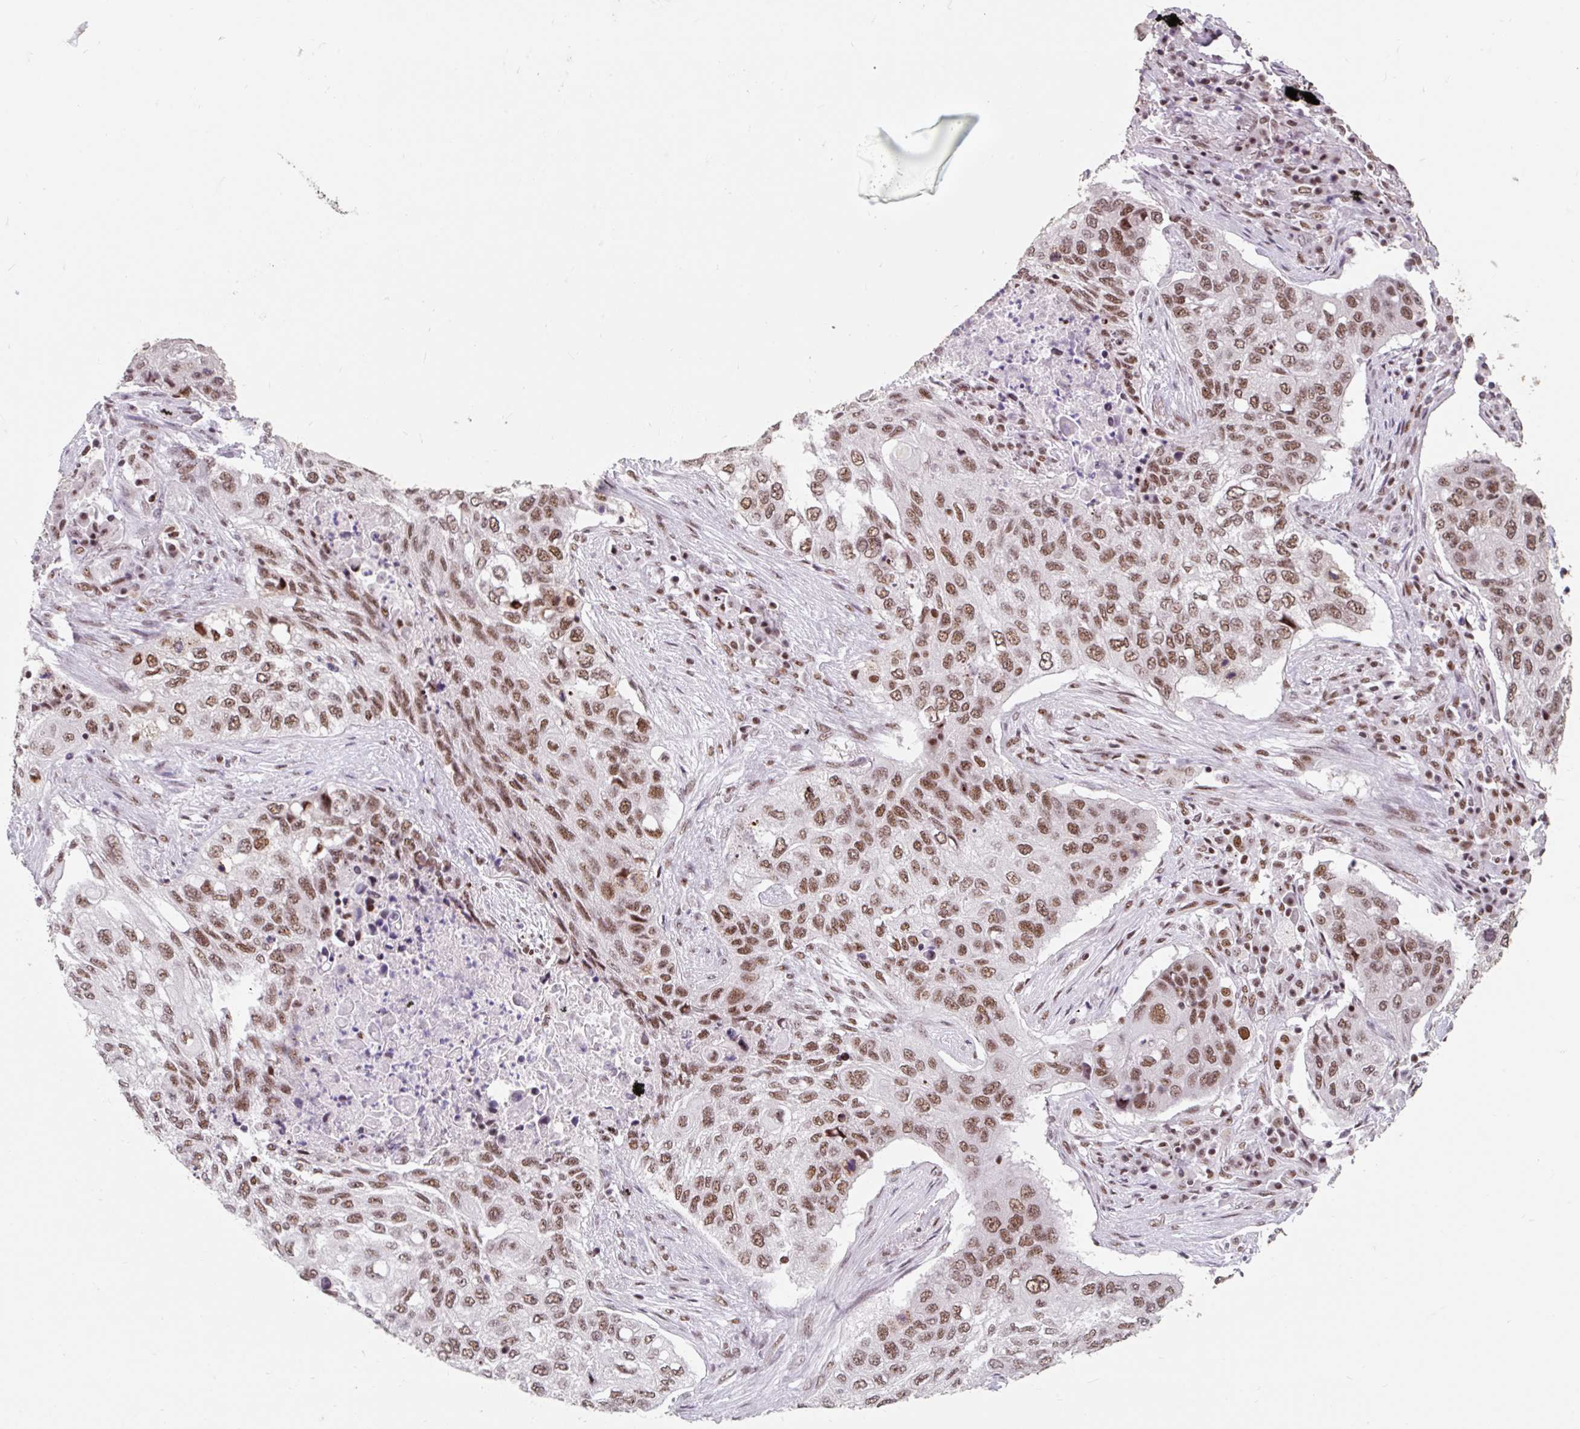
{"staining": {"intensity": "moderate", "quantity": ">75%", "location": "nuclear"}, "tissue": "lung cancer", "cell_type": "Tumor cells", "image_type": "cancer", "snomed": [{"axis": "morphology", "description": "Squamous cell carcinoma, NOS"}, {"axis": "topography", "description": "Lung"}], "caption": "Tumor cells demonstrate medium levels of moderate nuclear staining in about >75% of cells in lung cancer.", "gene": "SRSF10", "patient": {"sex": "female", "age": 63}}